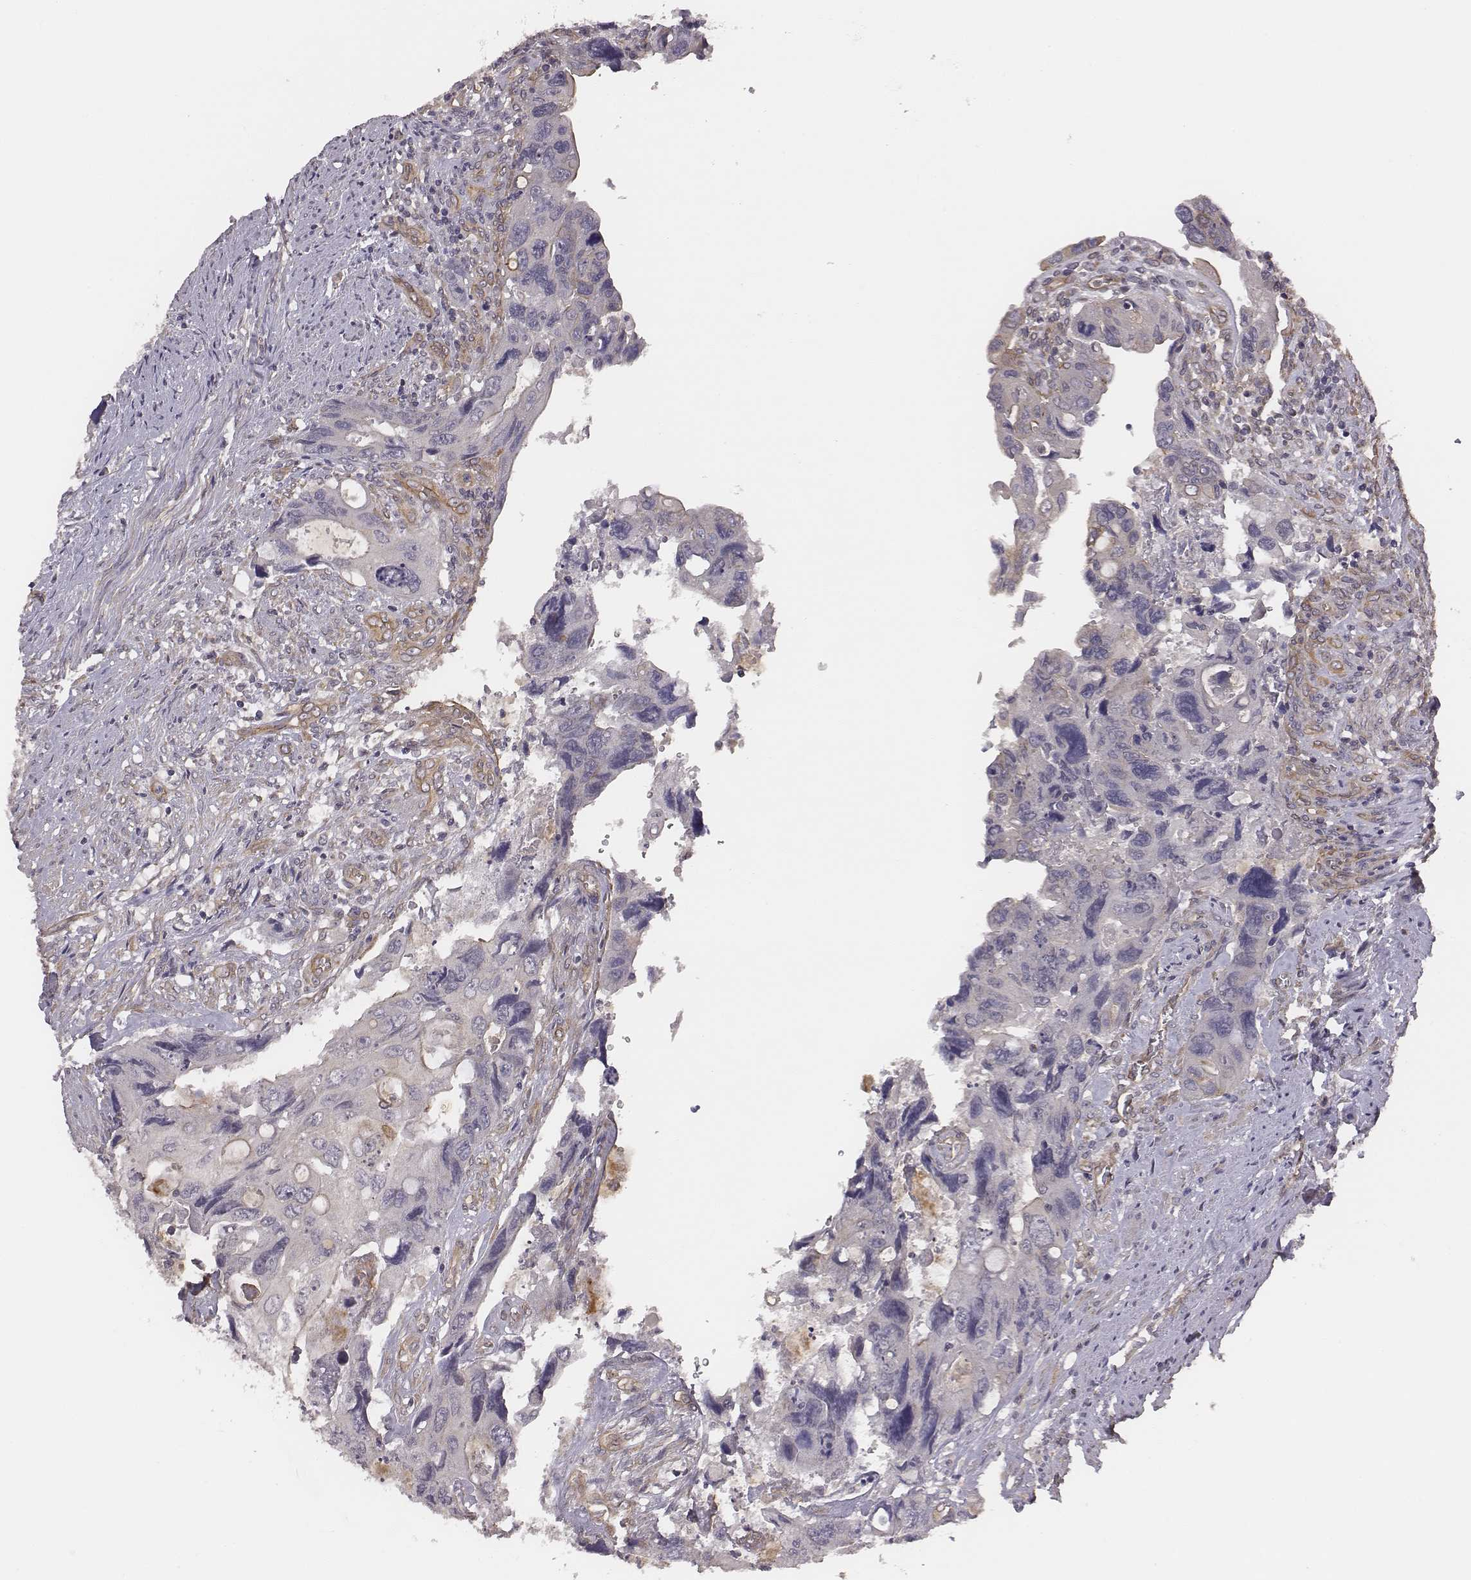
{"staining": {"intensity": "negative", "quantity": "none", "location": "none"}, "tissue": "colorectal cancer", "cell_type": "Tumor cells", "image_type": "cancer", "snomed": [{"axis": "morphology", "description": "Adenocarcinoma, NOS"}, {"axis": "topography", "description": "Rectum"}], "caption": "This is an IHC photomicrograph of colorectal cancer (adenocarcinoma). There is no staining in tumor cells.", "gene": "SCARF1", "patient": {"sex": "male", "age": 62}}